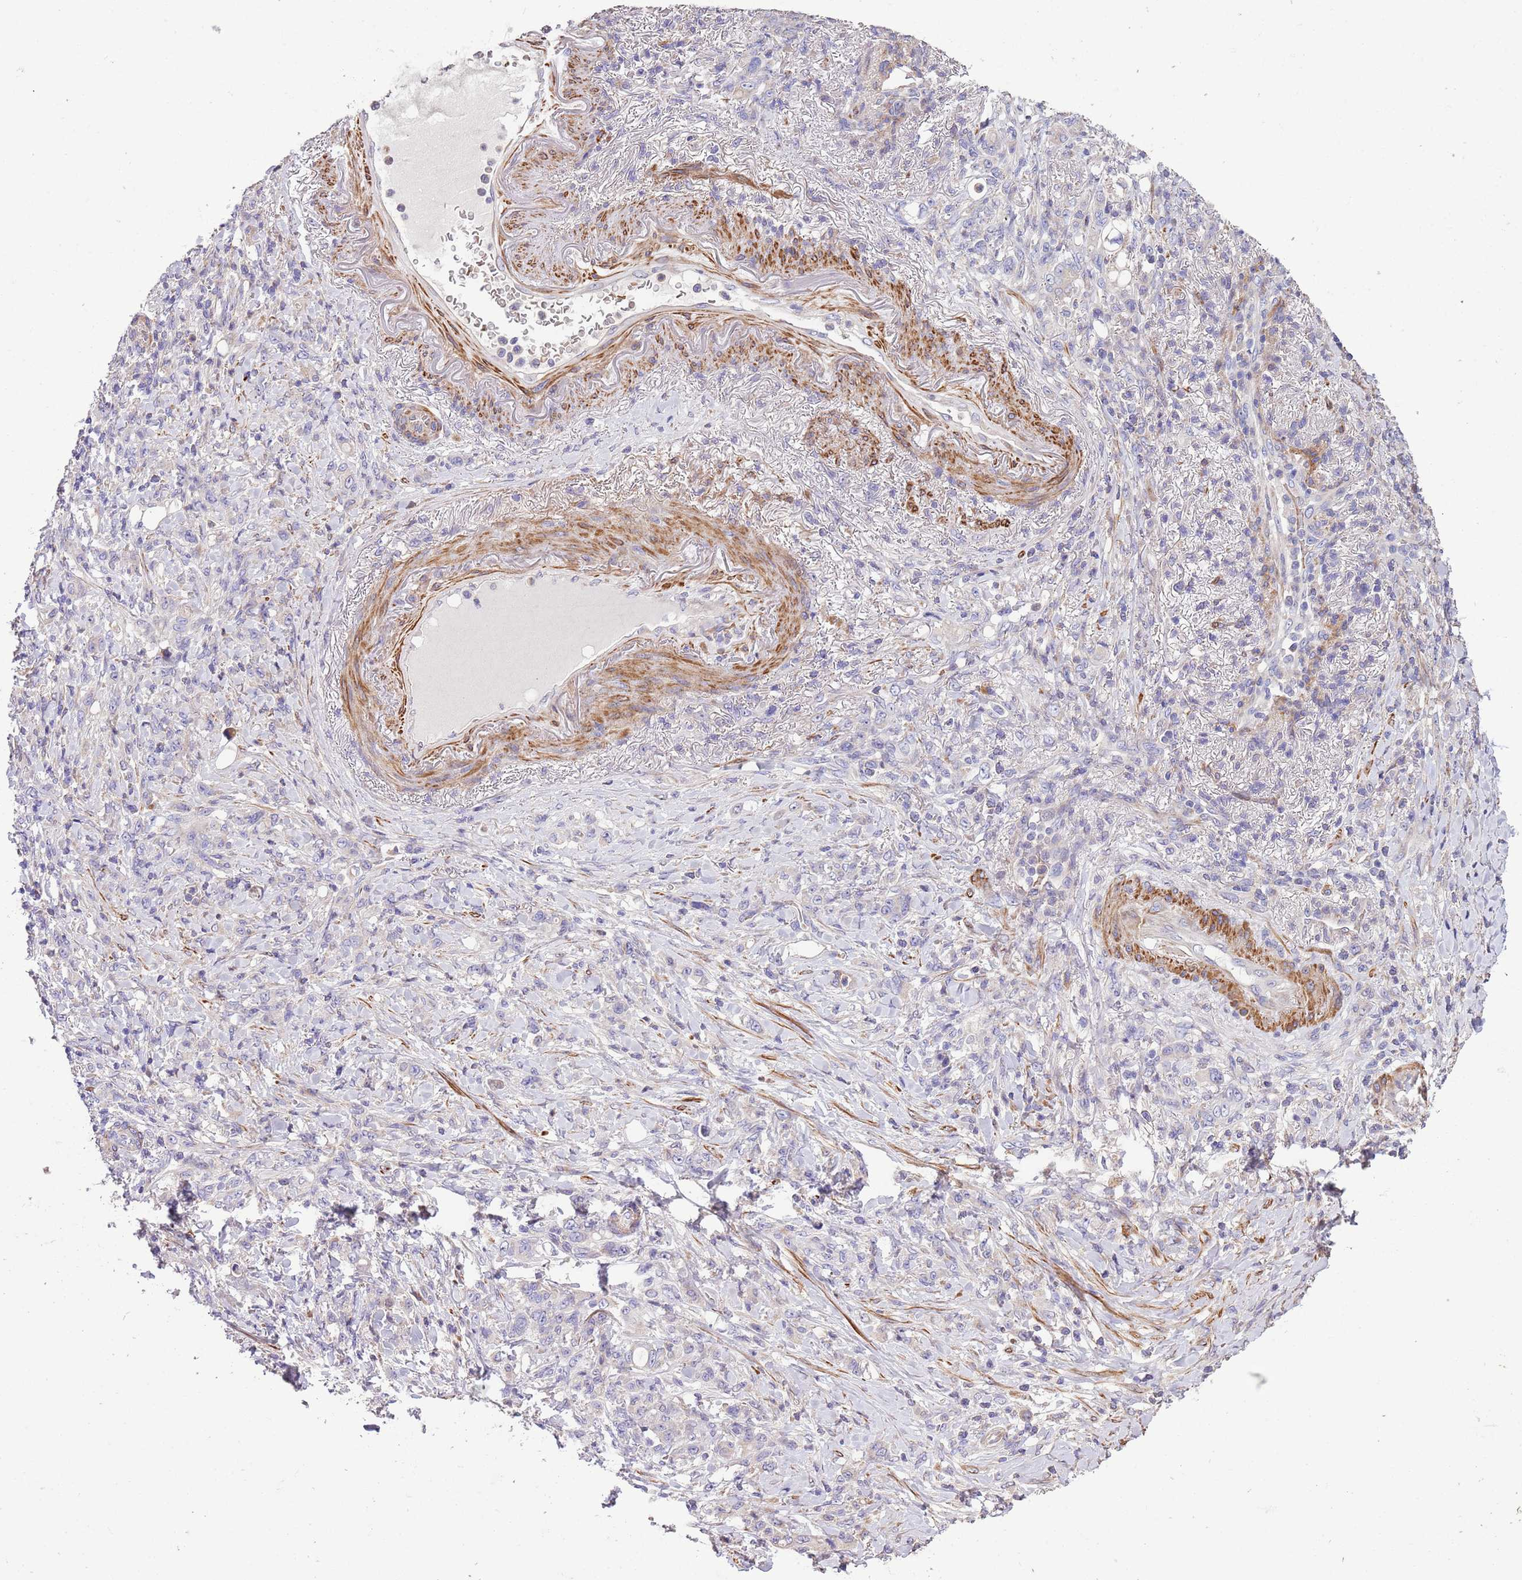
{"staining": {"intensity": "negative", "quantity": "none", "location": "none"}, "tissue": "stomach cancer", "cell_type": "Tumor cells", "image_type": "cancer", "snomed": [{"axis": "morphology", "description": "Normal tissue, NOS"}, {"axis": "morphology", "description": "Adenocarcinoma, NOS"}, {"axis": "topography", "description": "Stomach"}], "caption": "DAB (3,3'-diaminobenzidine) immunohistochemical staining of human stomach cancer displays no significant expression in tumor cells. (IHC, brightfield microscopy, high magnification).", "gene": "PIGA", "patient": {"sex": "female", "age": 79}}